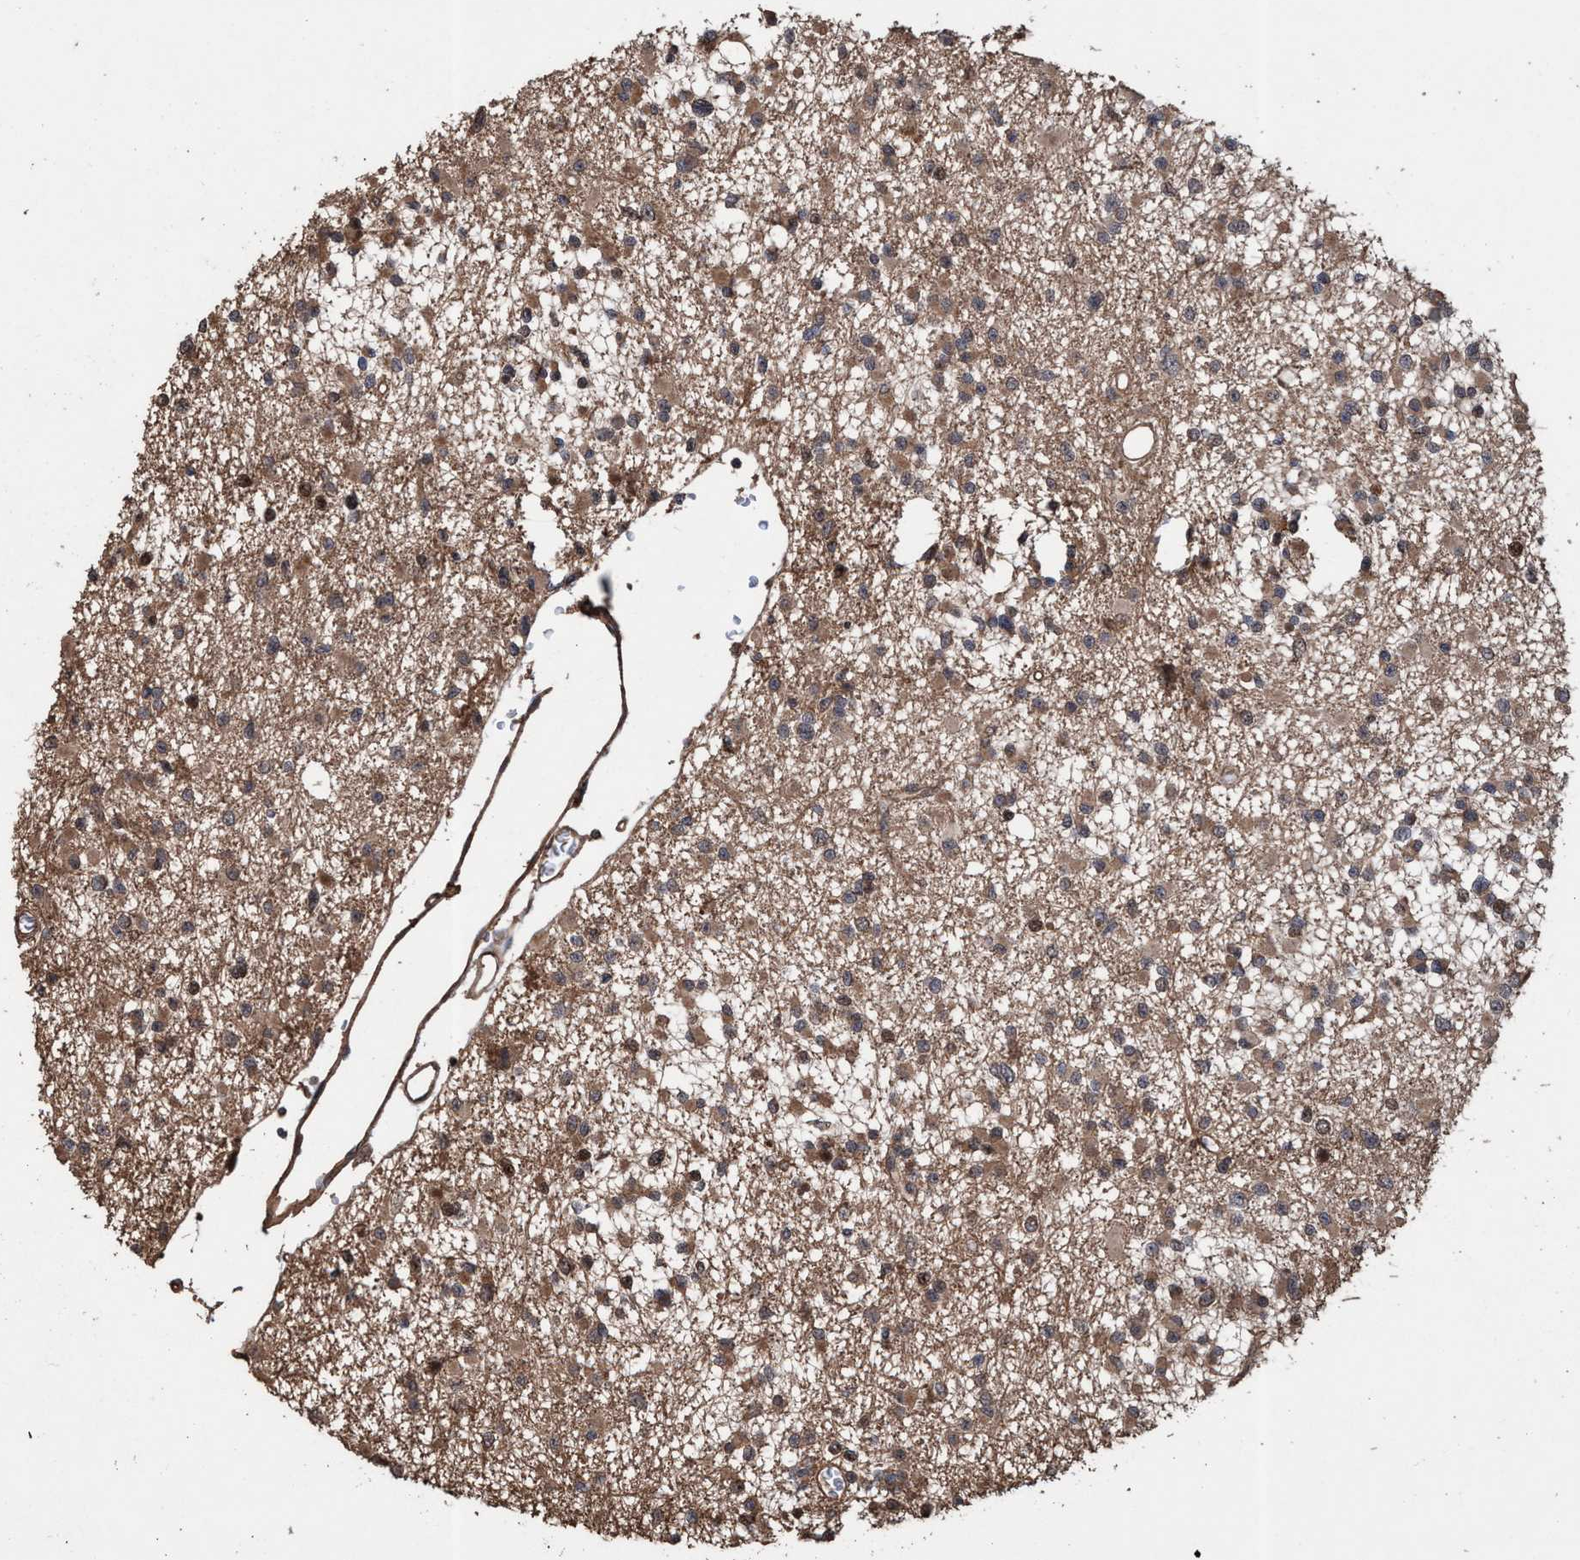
{"staining": {"intensity": "weak", "quantity": ">75%", "location": "cytoplasmic/membranous"}, "tissue": "glioma", "cell_type": "Tumor cells", "image_type": "cancer", "snomed": [{"axis": "morphology", "description": "Glioma, malignant, Low grade"}, {"axis": "topography", "description": "Brain"}], "caption": "Immunohistochemical staining of glioma reveals weak cytoplasmic/membranous protein staining in about >75% of tumor cells.", "gene": "TRPC7", "patient": {"sex": "female", "age": 22}}